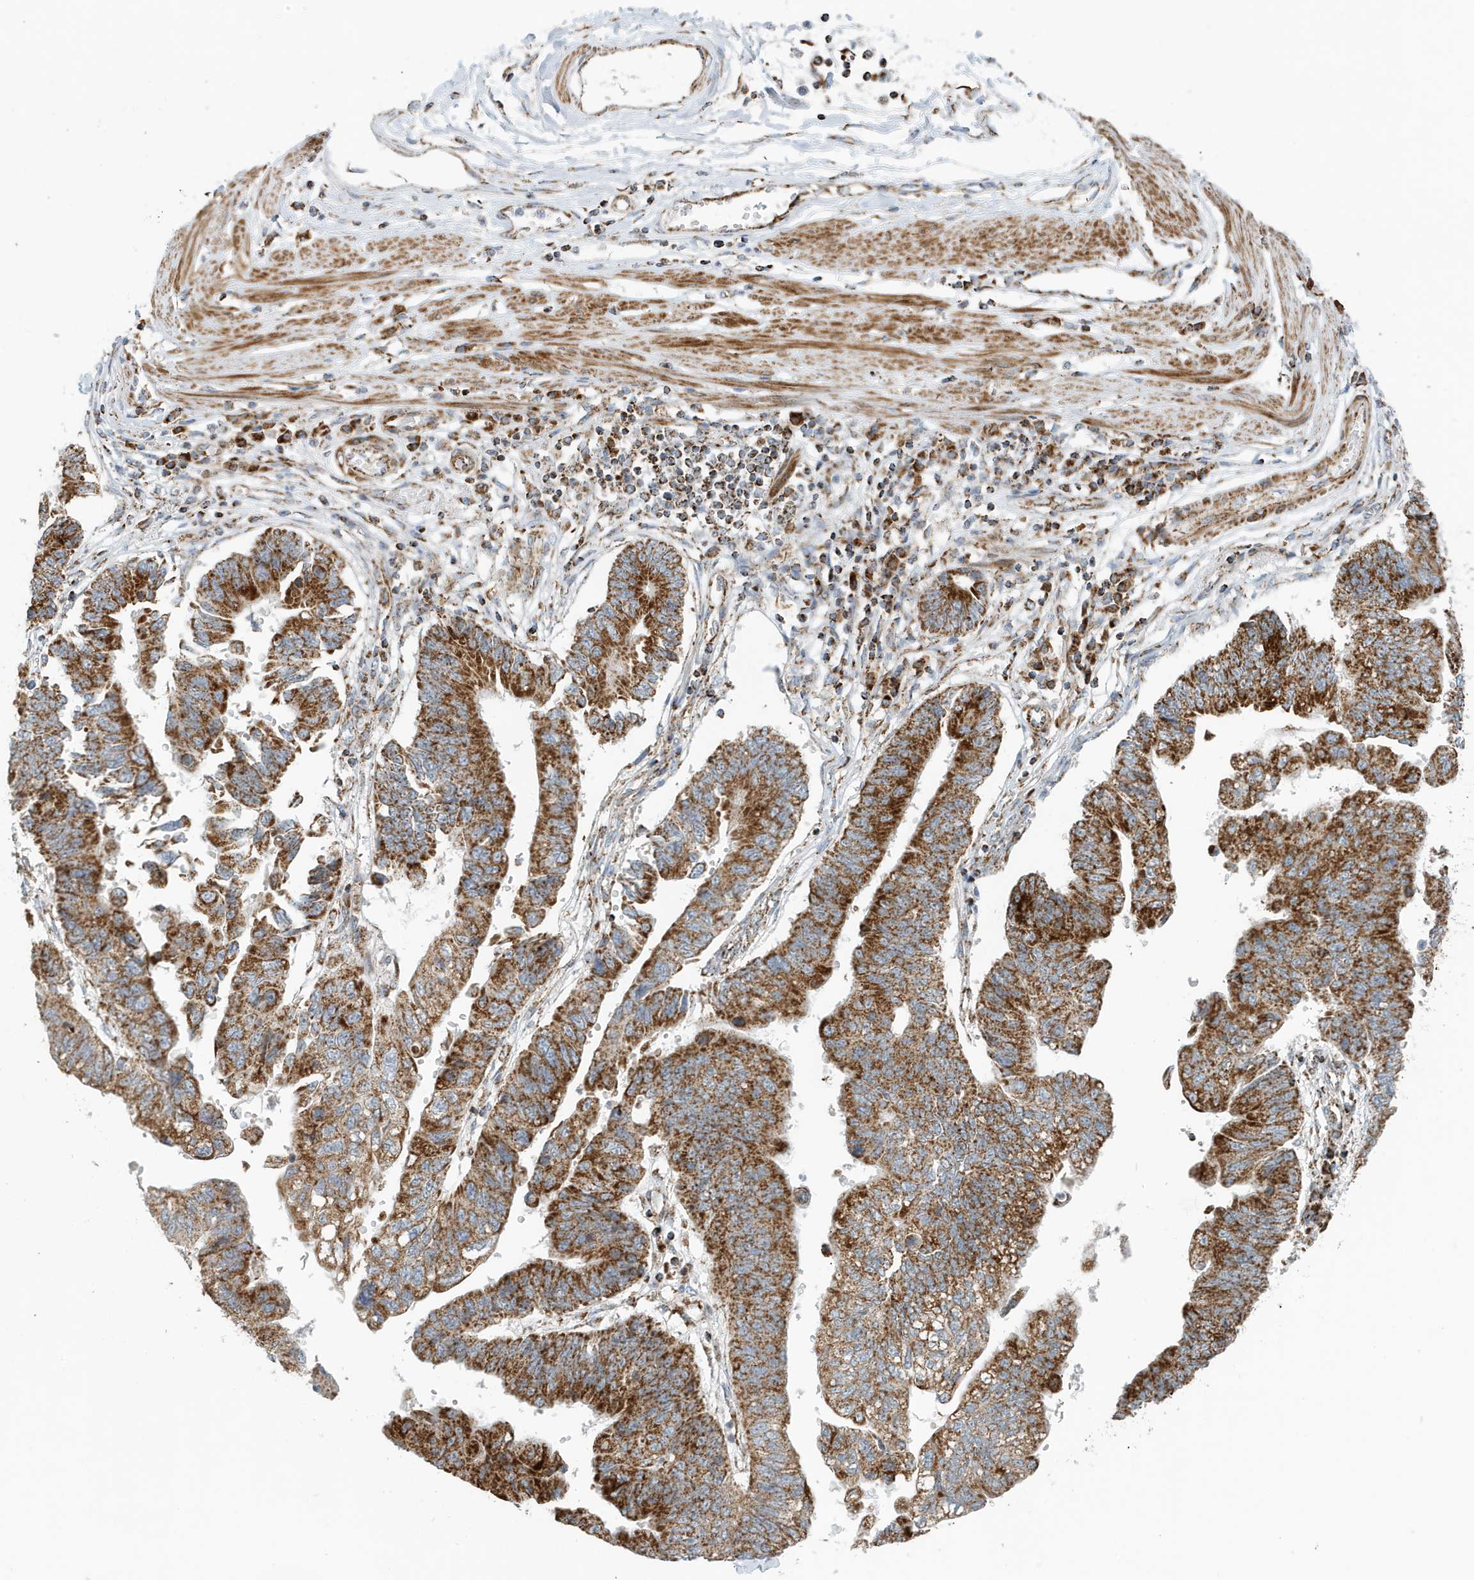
{"staining": {"intensity": "strong", "quantity": ">75%", "location": "cytoplasmic/membranous"}, "tissue": "stomach cancer", "cell_type": "Tumor cells", "image_type": "cancer", "snomed": [{"axis": "morphology", "description": "Adenocarcinoma, NOS"}, {"axis": "topography", "description": "Stomach"}], "caption": "Stomach cancer (adenocarcinoma) was stained to show a protein in brown. There is high levels of strong cytoplasmic/membranous staining in approximately >75% of tumor cells.", "gene": "MAN1A1", "patient": {"sex": "male", "age": 59}}